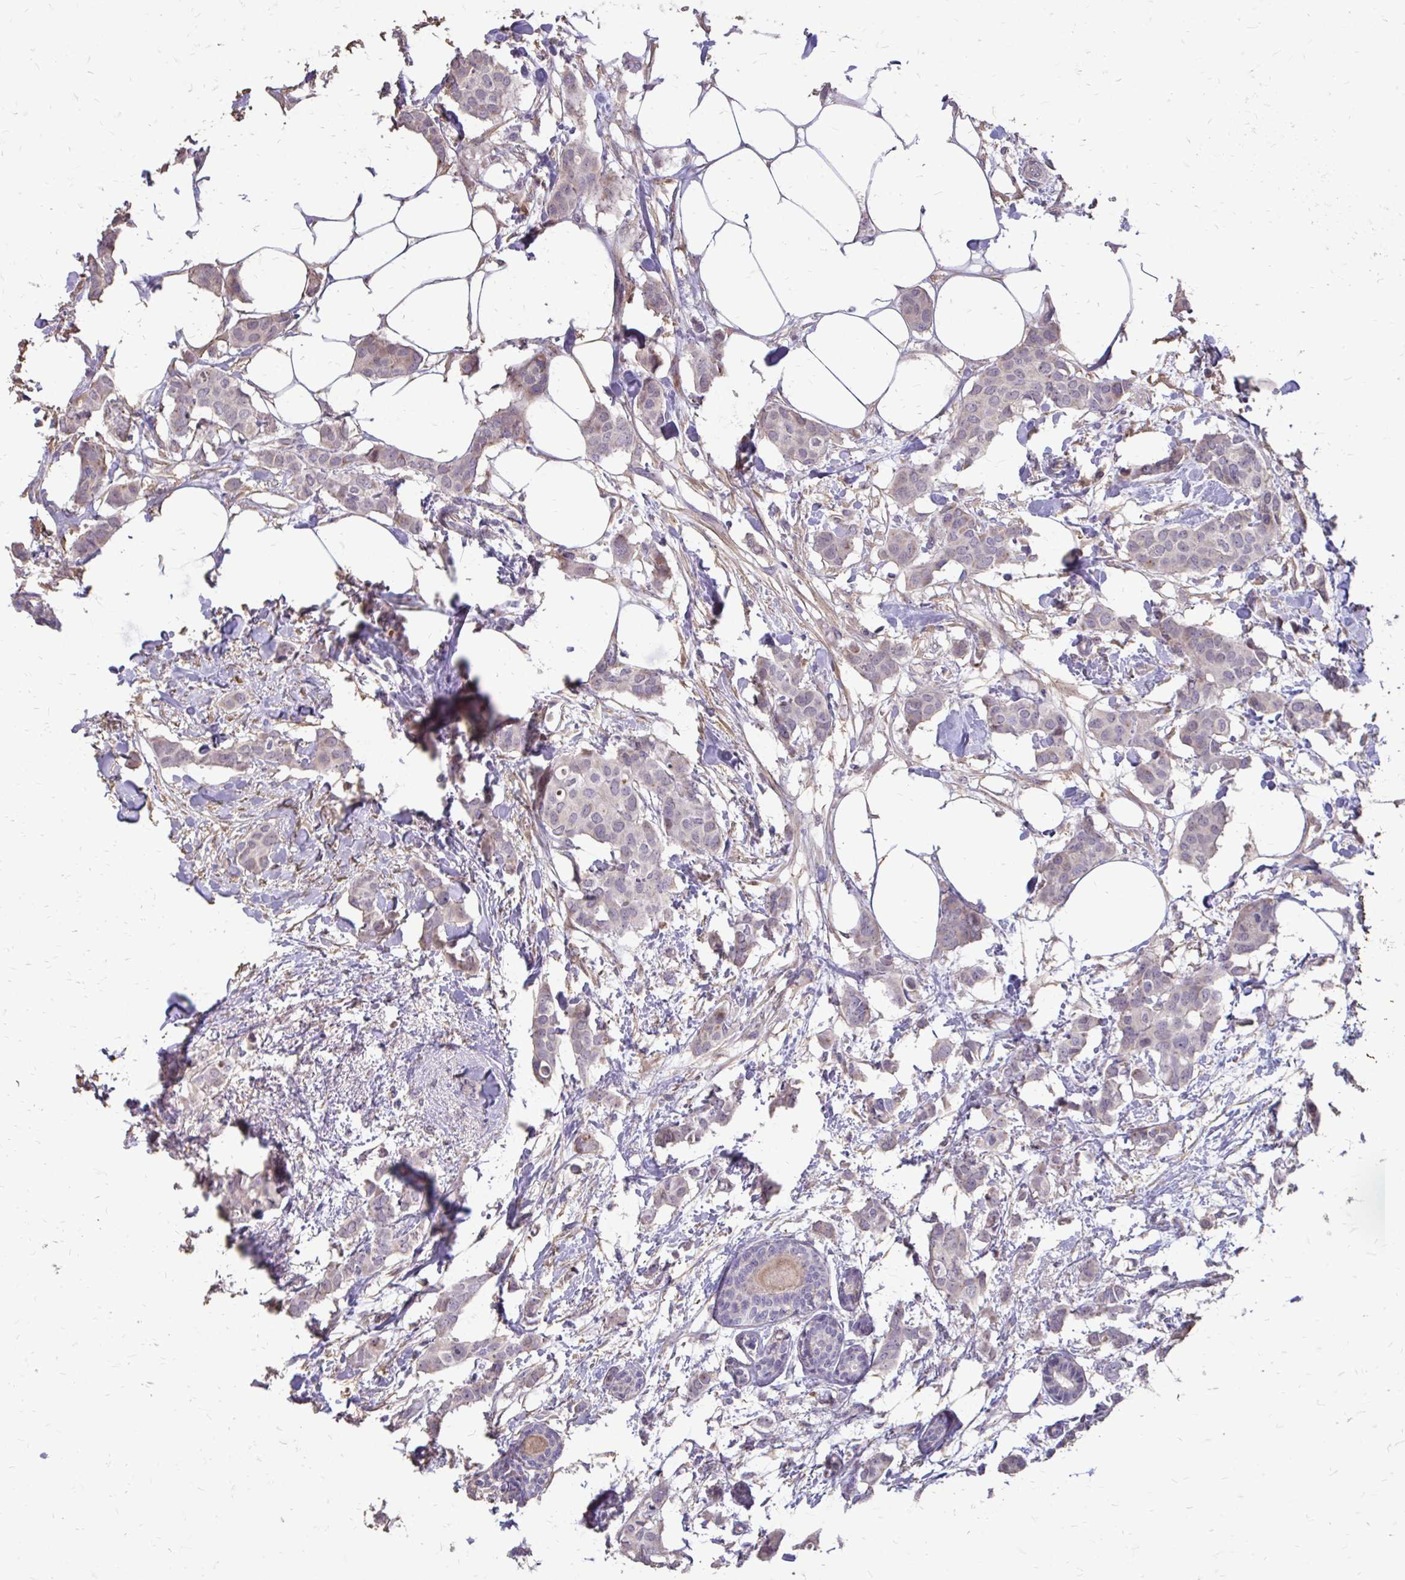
{"staining": {"intensity": "weak", "quantity": "25%-75%", "location": "cytoplasmic/membranous"}, "tissue": "breast cancer", "cell_type": "Tumor cells", "image_type": "cancer", "snomed": [{"axis": "morphology", "description": "Duct carcinoma"}, {"axis": "topography", "description": "Breast"}], "caption": "There is low levels of weak cytoplasmic/membranous positivity in tumor cells of breast cancer (invasive ductal carcinoma), as demonstrated by immunohistochemical staining (brown color).", "gene": "MYORG", "patient": {"sex": "female", "age": 62}}